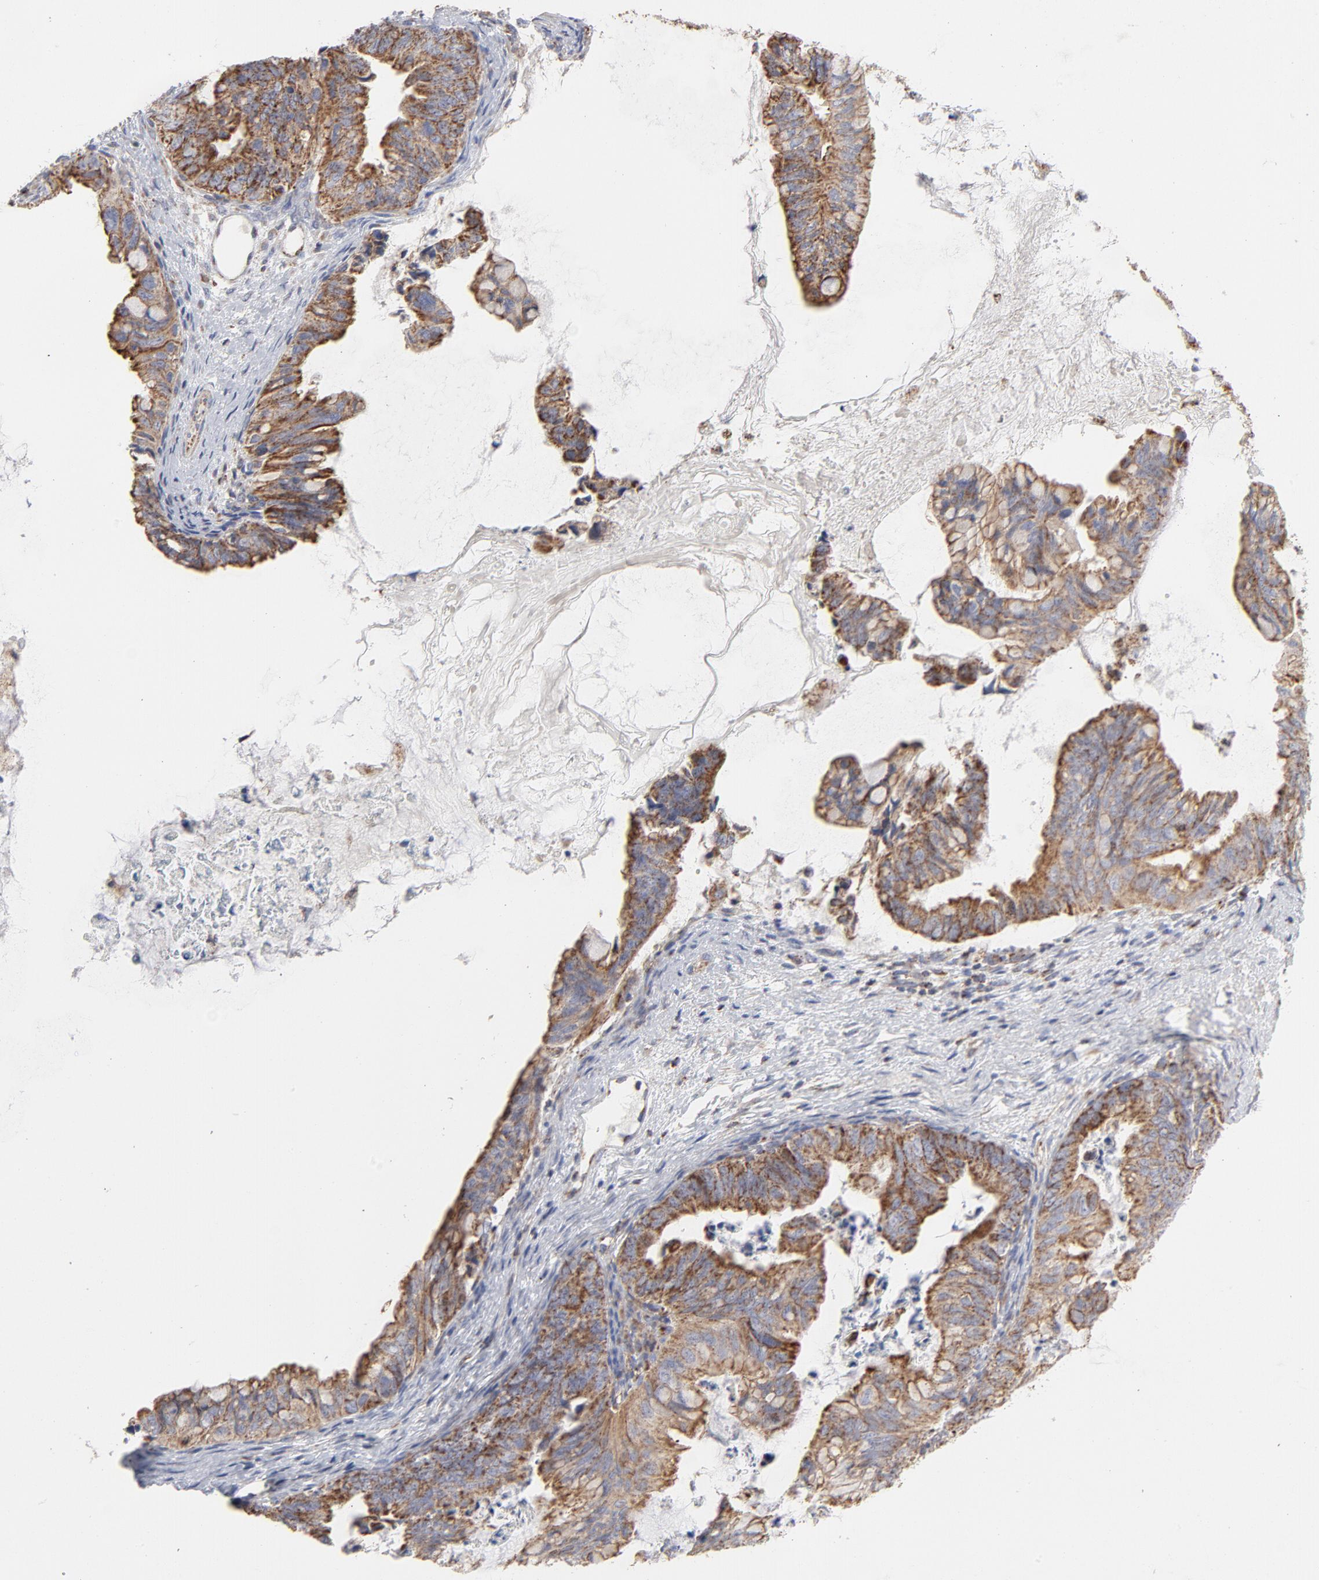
{"staining": {"intensity": "strong", "quantity": ">75%", "location": "cytoplasmic/membranous"}, "tissue": "ovarian cancer", "cell_type": "Tumor cells", "image_type": "cancer", "snomed": [{"axis": "morphology", "description": "Cystadenocarcinoma, mucinous, NOS"}, {"axis": "topography", "description": "Ovary"}], "caption": "A photomicrograph of ovarian mucinous cystadenocarcinoma stained for a protein reveals strong cytoplasmic/membranous brown staining in tumor cells. (IHC, brightfield microscopy, high magnification).", "gene": "ASB3", "patient": {"sex": "female", "age": 36}}